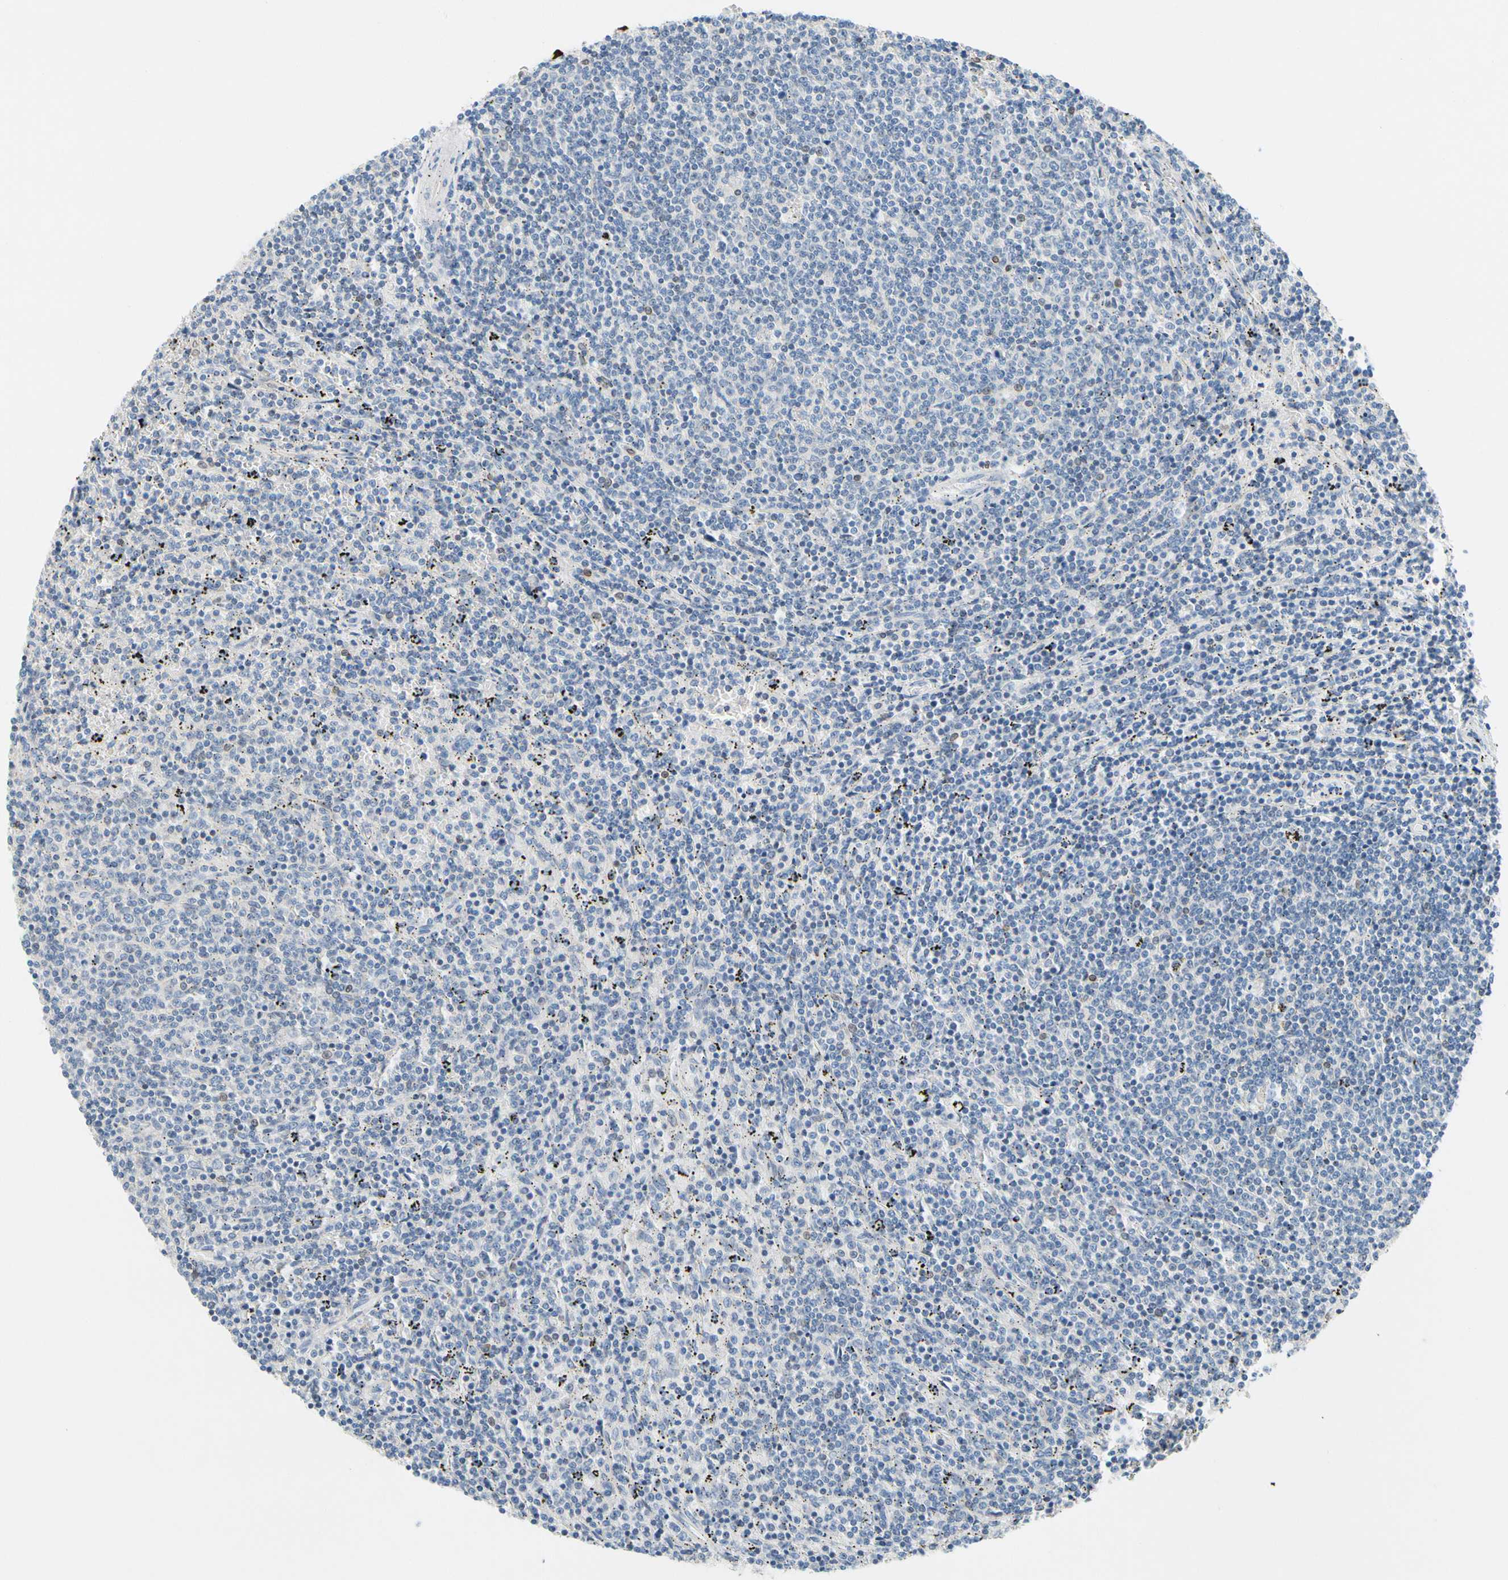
{"staining": {"intensity": "negative", "quantity": "none", "location": "none"}, "tissue": "lymphoma", "cell_type": "Tumor cells", "image_type": "cancer", "snomed": [{"axis": "morphology", "description": "Malignant lymphoma, non-Hodgkin's type, Low grade"}, {"axis": "topography", "description": "Spleen"}], "caption": "IHC image of neoplastic tissue: human lymphoma stained with DAB shows no significant protein positivity in tumor cells.", "gene": "ZNF132", "patient": {"sex": "female", "age": 50}}